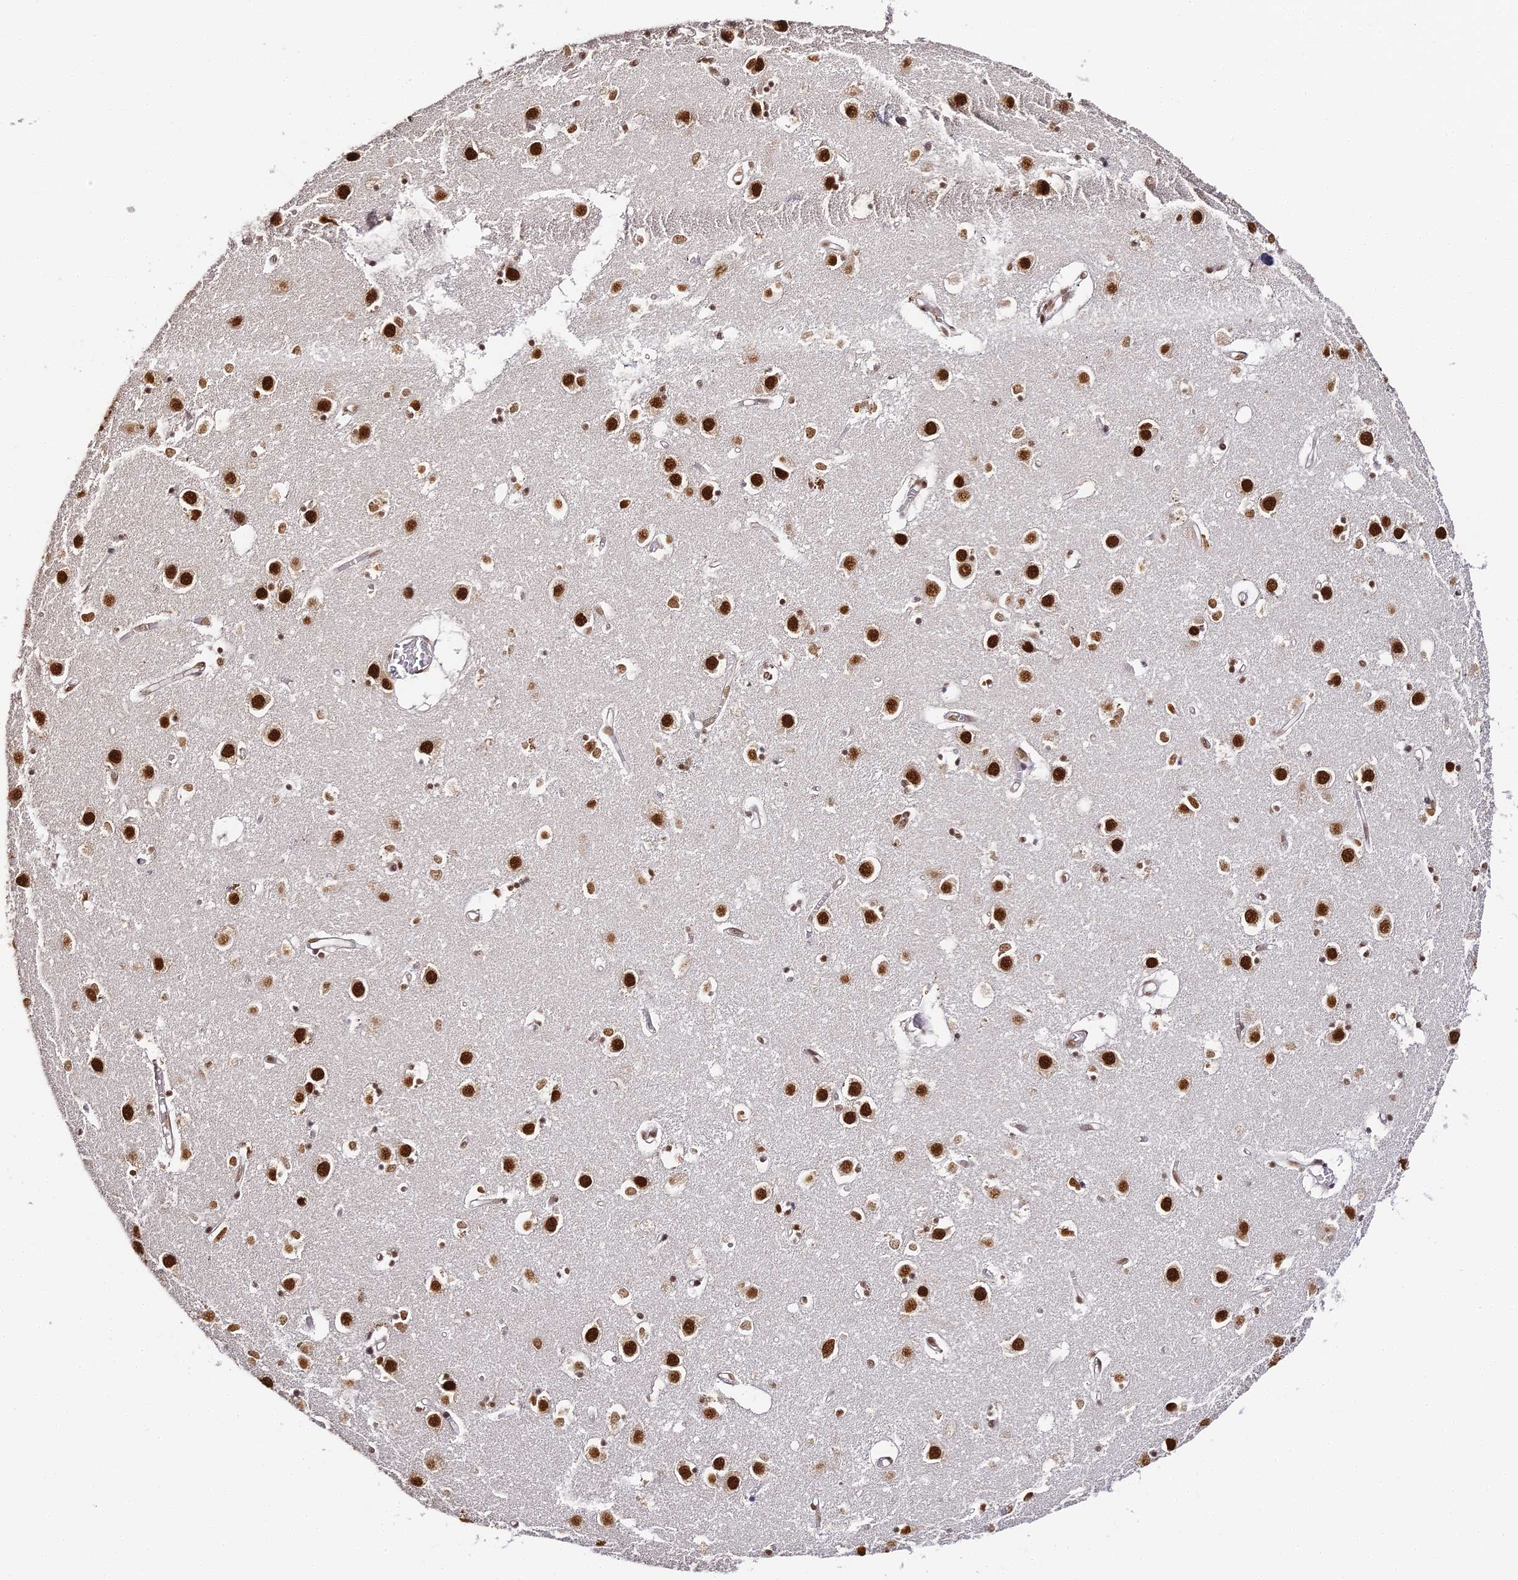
{"staining": {"intensity": "strong", "quantity": ">75%", "location": "nuclear"}, "tissue": "caudate", "cell_type": "Glial cells", "image_type": "normal", "snomed": [{"axis": "morphology", "description": "Normal tissue, NOS"}, {"axis": "topography", "description": "Lateral ventricle wall"}], "caption": "Human caudate stained for a protein (brown) displays strong nuclear positive expression in approximately >75% of glial cells.", "gene": "HNRNPA1", "patient": {"sex": "male", "age": 70}}